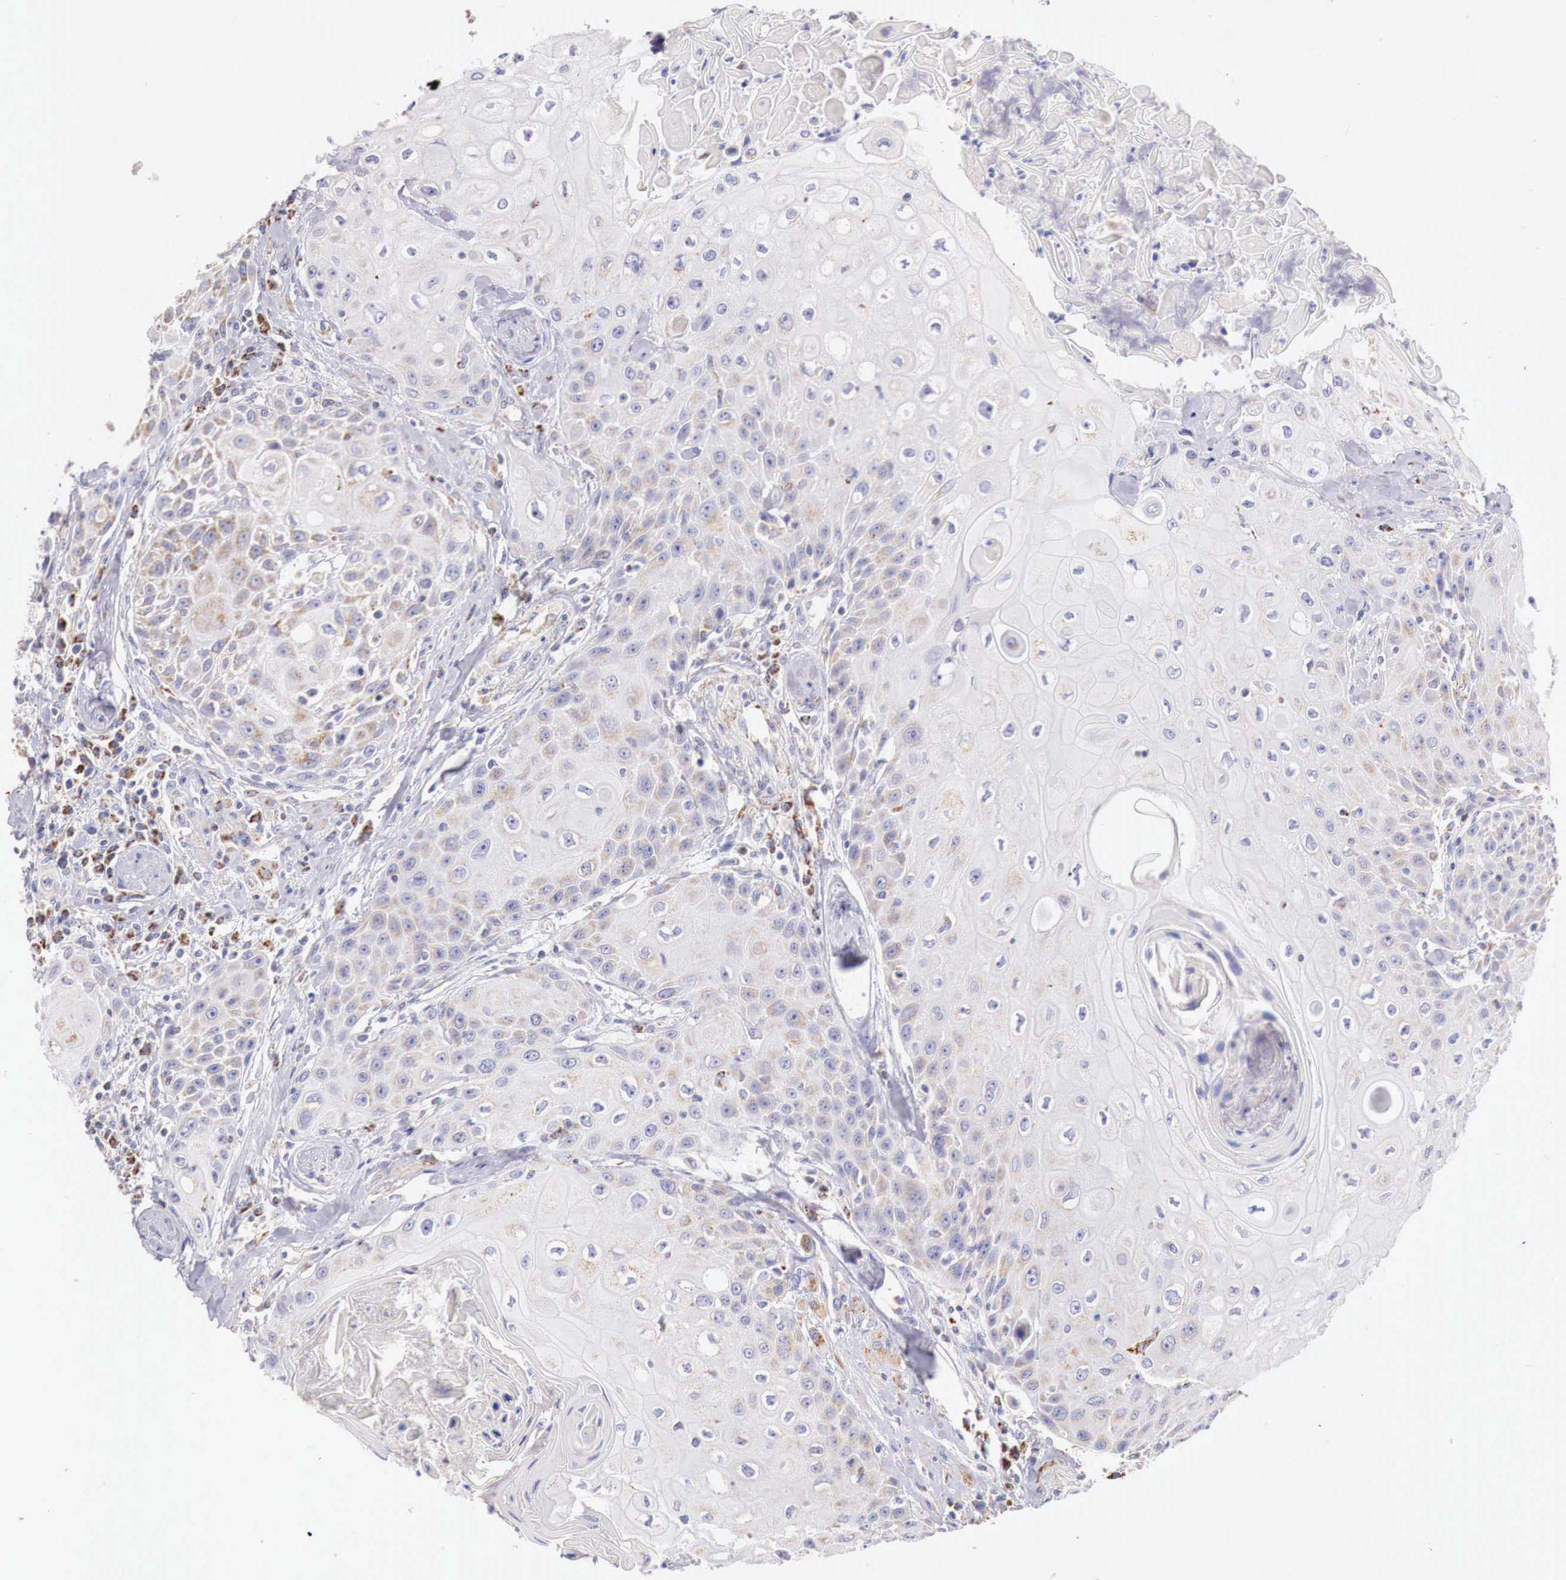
{"staining": {"intensity": "weak", "quantity": "25%-75%", "location": "cytoplasmic/membranous"}, "tissue": "head and neck cancer", "cell_type": "Tumor cells", "image_type": "cancer", "snomed": [{"axis": "morphology", "description": "Squamous cell carcinoma, NOS"}, {"axis": "topography", "description": "Oral tissue"}, {"axis": "topography", "description": "Head-Neck"}], "caption": "There is low levels of weak cytoplasmic/membranous expression in tumor cells of head and neck squamous cell carcinoma, as demonstrated by immunohistochemical staining (brown color).", "gene": "IDH3G", "patient": {"sex": "female", "age": 82}}